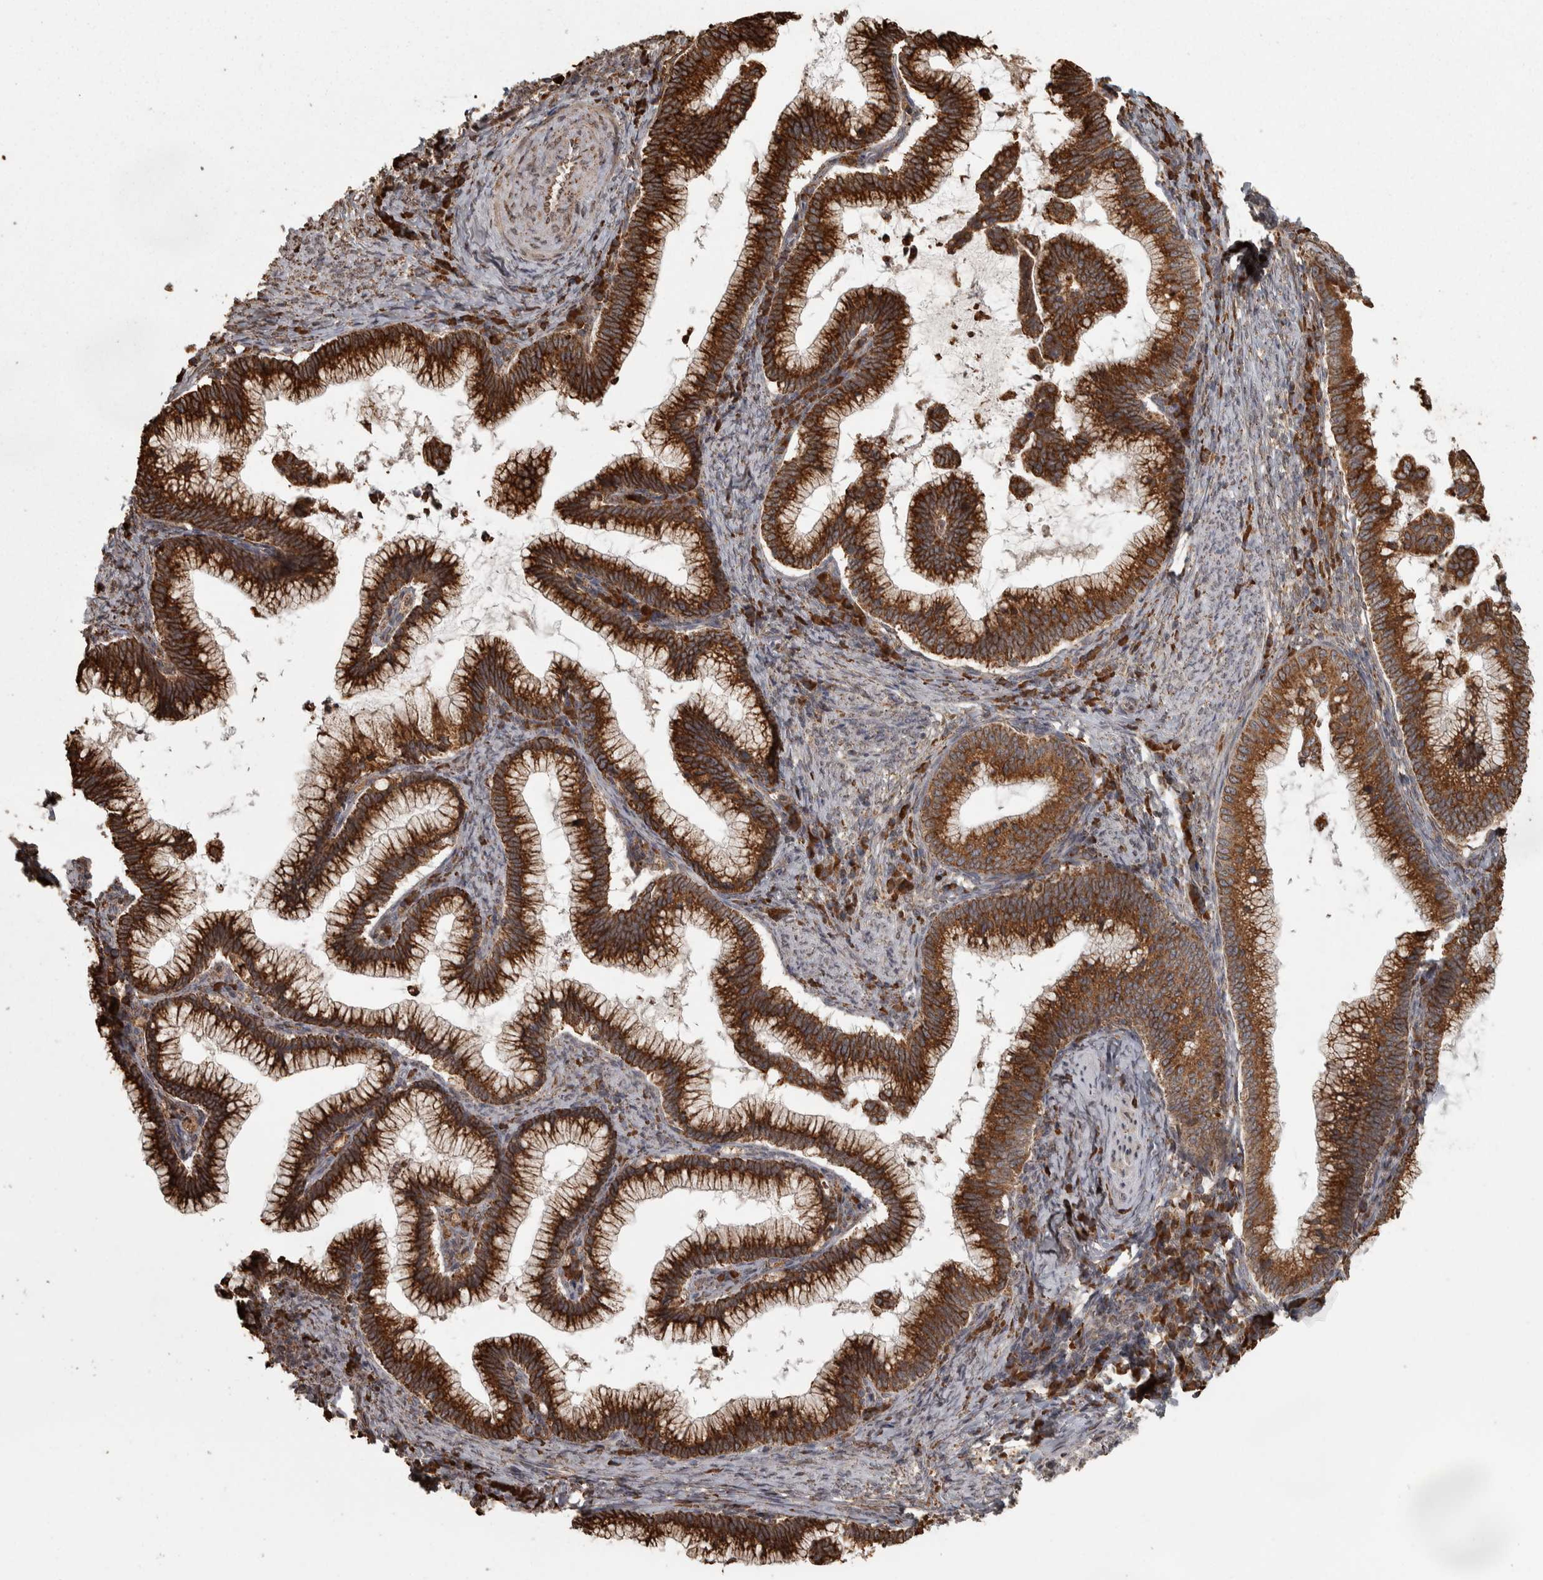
{"staining": {"intensity": "strong", "quantity": ">75%", "location": "cytoplasmic/membranous"}, "tissue": "cervical cancer", "cell_type": "Tumor cells", "image_type": "cancer", "snomed": [{"axis": "morphology", "description": "Adenocarcinoma, NOS"}, {"axis": "topography", "description": "Cervix"}], "caption": "This histopathology image displays immunohistochemistry (IHC) staining of human adenocarcinoma (cervical), with high strong cytoplasmic/membranous expression in about >75% of tumor cells.", "gene": "AGBL3", "patient": {"sex": "female", "age": 36}}